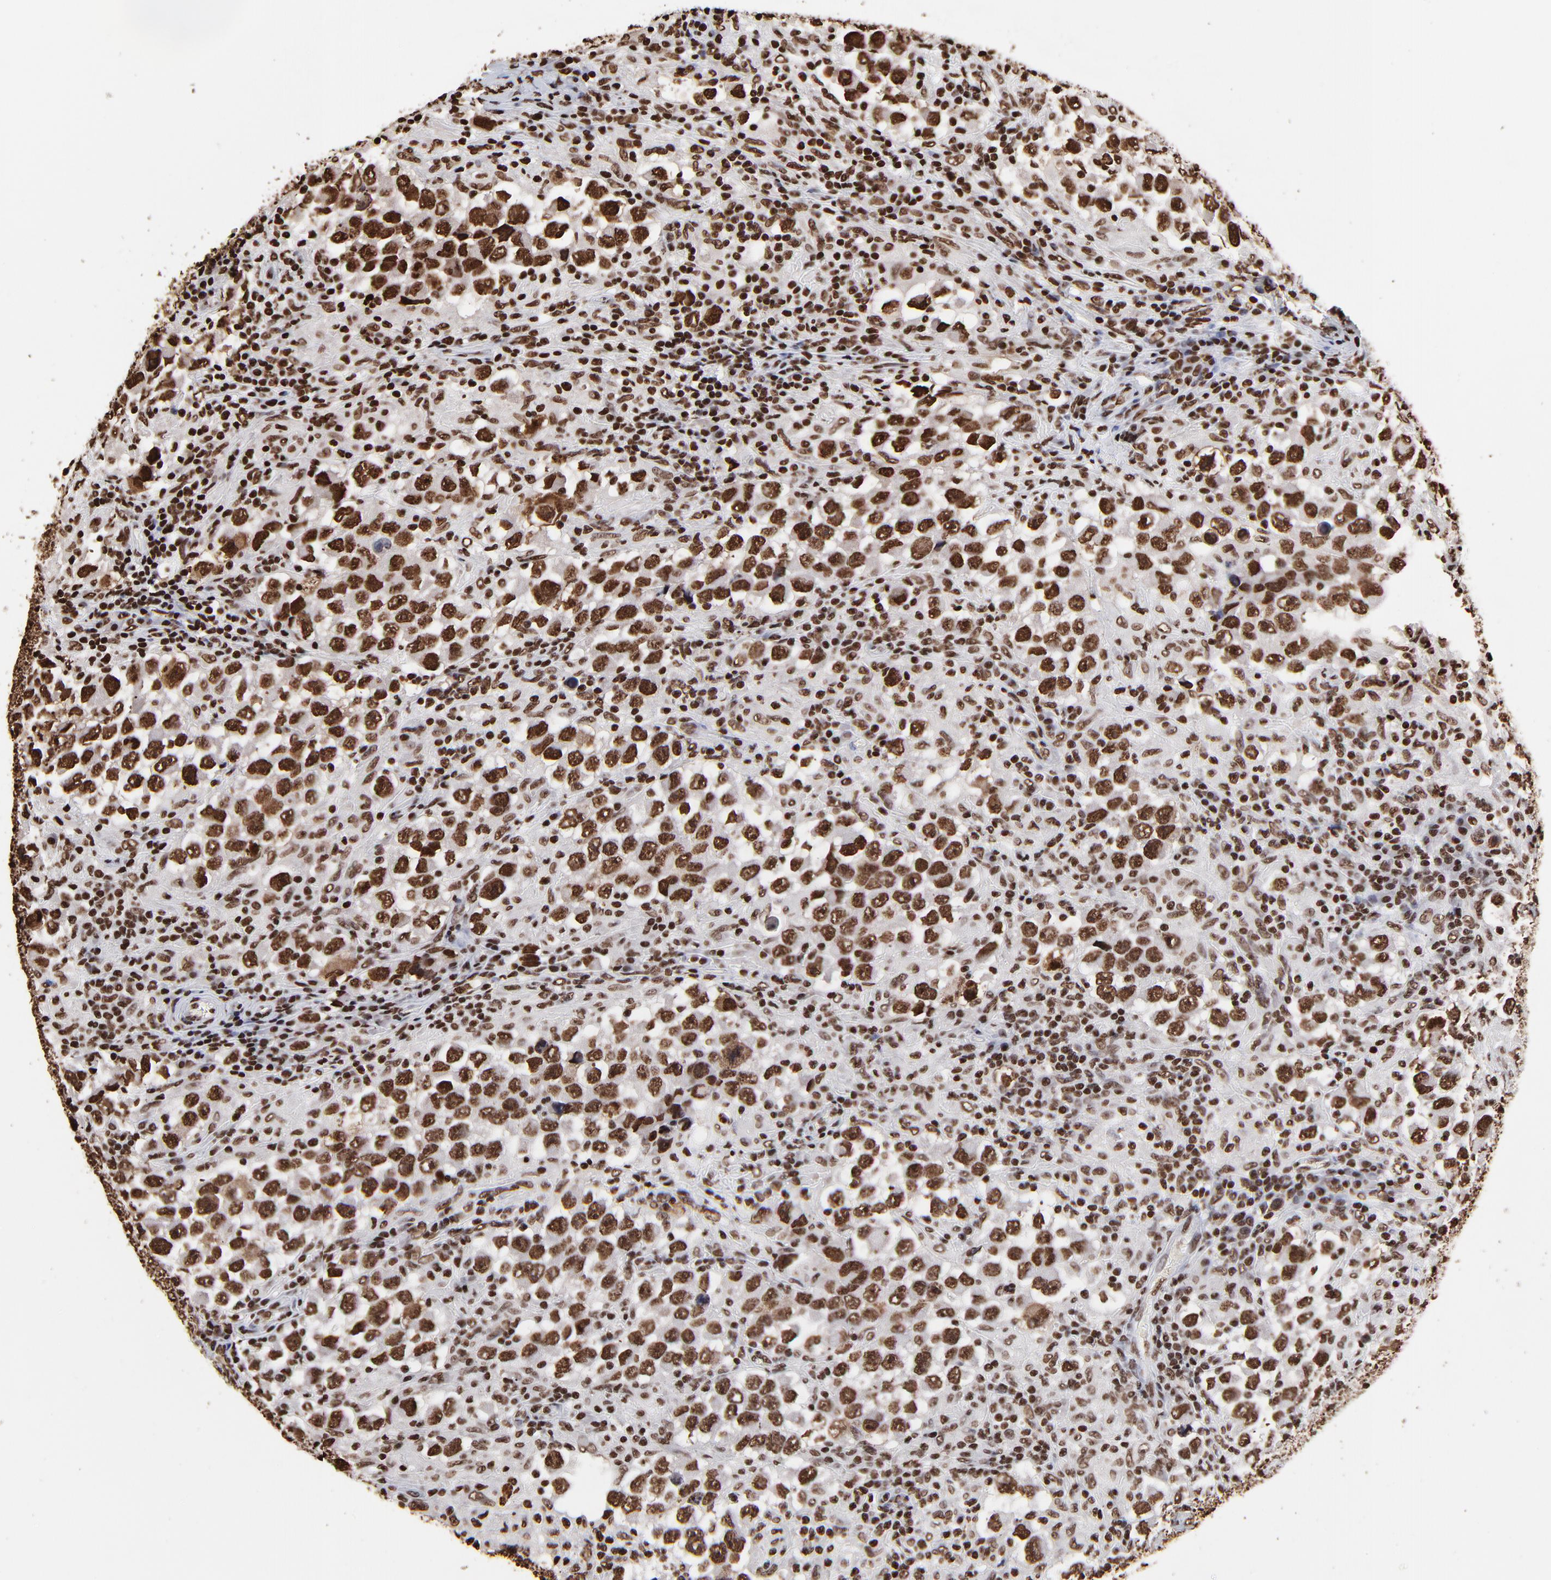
{"staining": {"intensity": "strong", "quantity": ">75%", "location": "nuclear"}, "tissue": "testis cancer", "cell_type": "Tumor cells", "image_type": "cancer", "snomed": [{"axis": "morphology", "description": "Carcinoma, Embryonal, NOS"}, {"axis": "topography", "description": "Testis"}], "caption": "A high-resolution photomicrograph shows immunohistochemistry (IHC) staining of testis cancer (embryonal carcinoma), which demonstrates strong nuclear positivity in about >75% of tumor cells.", "gene": "ZNF544", "patient": {"sex": "male", "age": 21}}